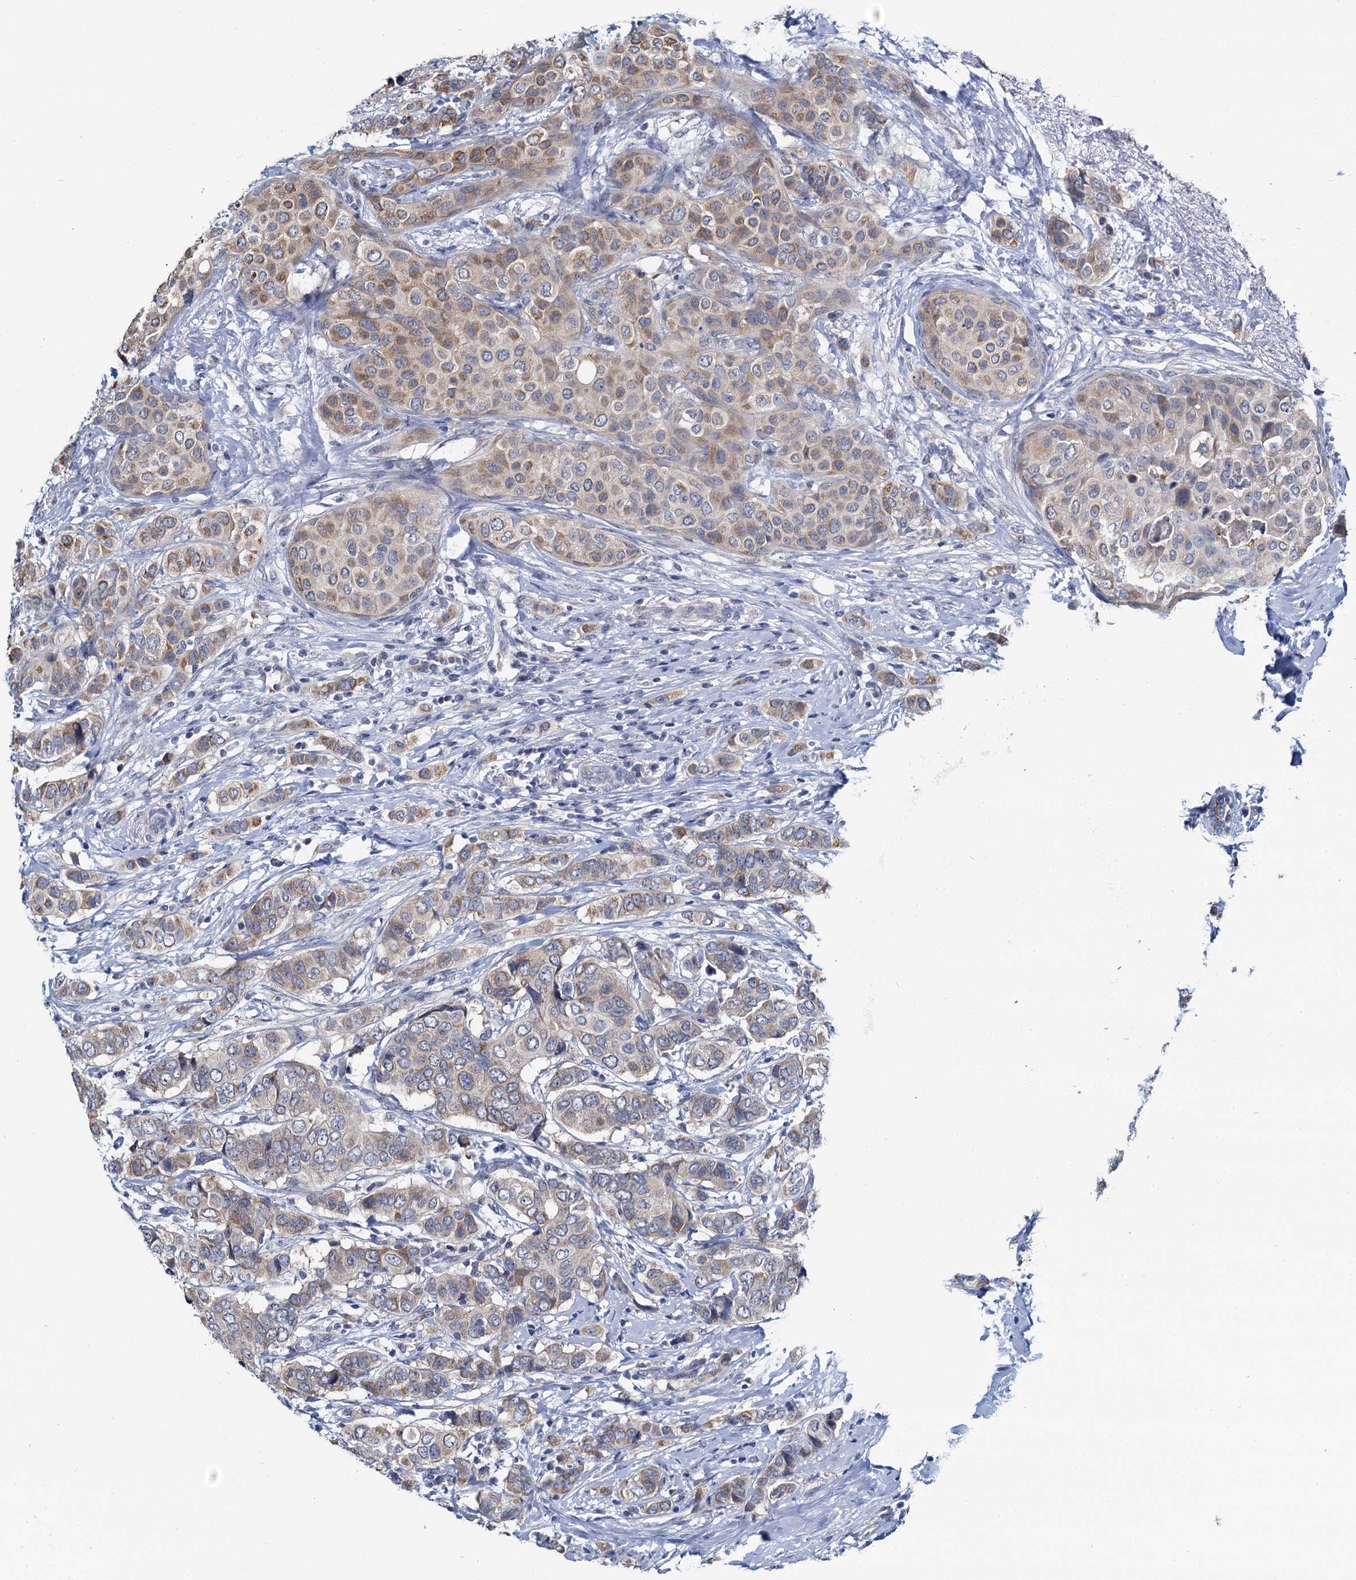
{"staining": {"intensity": "moderate", "quantity": ">75%", "location": "cytoplasmic/membranous"}, "tissue": "breast cancer", "cell_type": "Tumor cells", "image_type": "cancer", "snomed": [{"axis": "morphology", "description": "Lobular carcinoma"}, {"axis": "topography", "description": "Breast"}], "caption": "A brown stain shows moderate cytoplasmic/membranous positivity of a protein in human lobular carcinoma (breast) tumor cells.", "gene": "MIOX", "patient": {"sex": "female", "age": 51}}